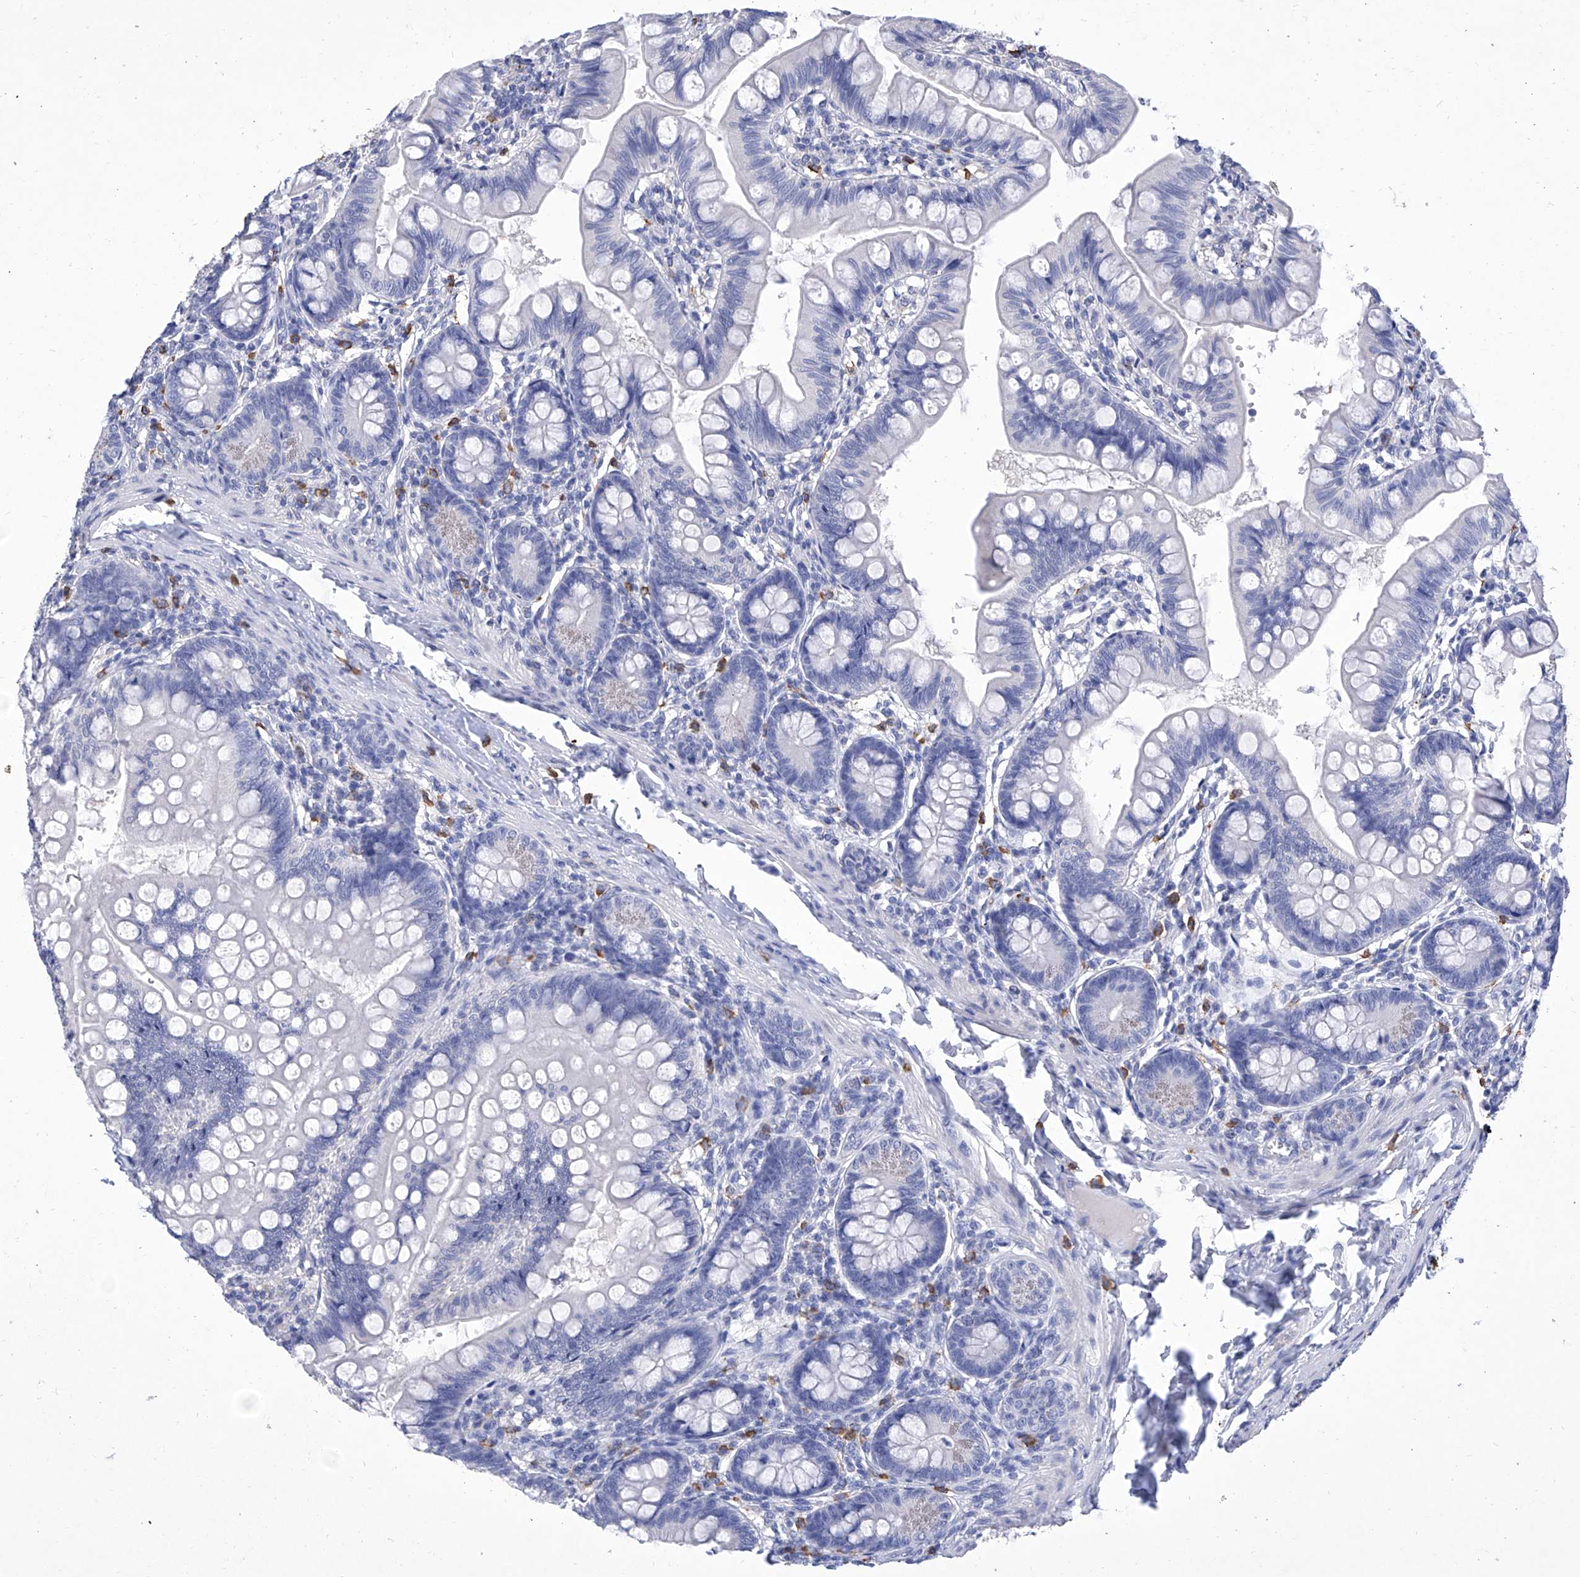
{"staining": {"intensity": "negative", "quantity": "none", "location": "none"}, "tissue": "small intestine", "cell_type": "Glandular cells", "image_type": "normal", "snomed": [{"axis": "morphology", "description": "Normal tissue, NOS"}, {"axis": "topography", "description": "Small intestine"}], "caption": "Image shows no significant protein staining in glandular cells of benign small intestine.", "gene": "IFNL2", "patient": {"sex": "male", "age": 7}}